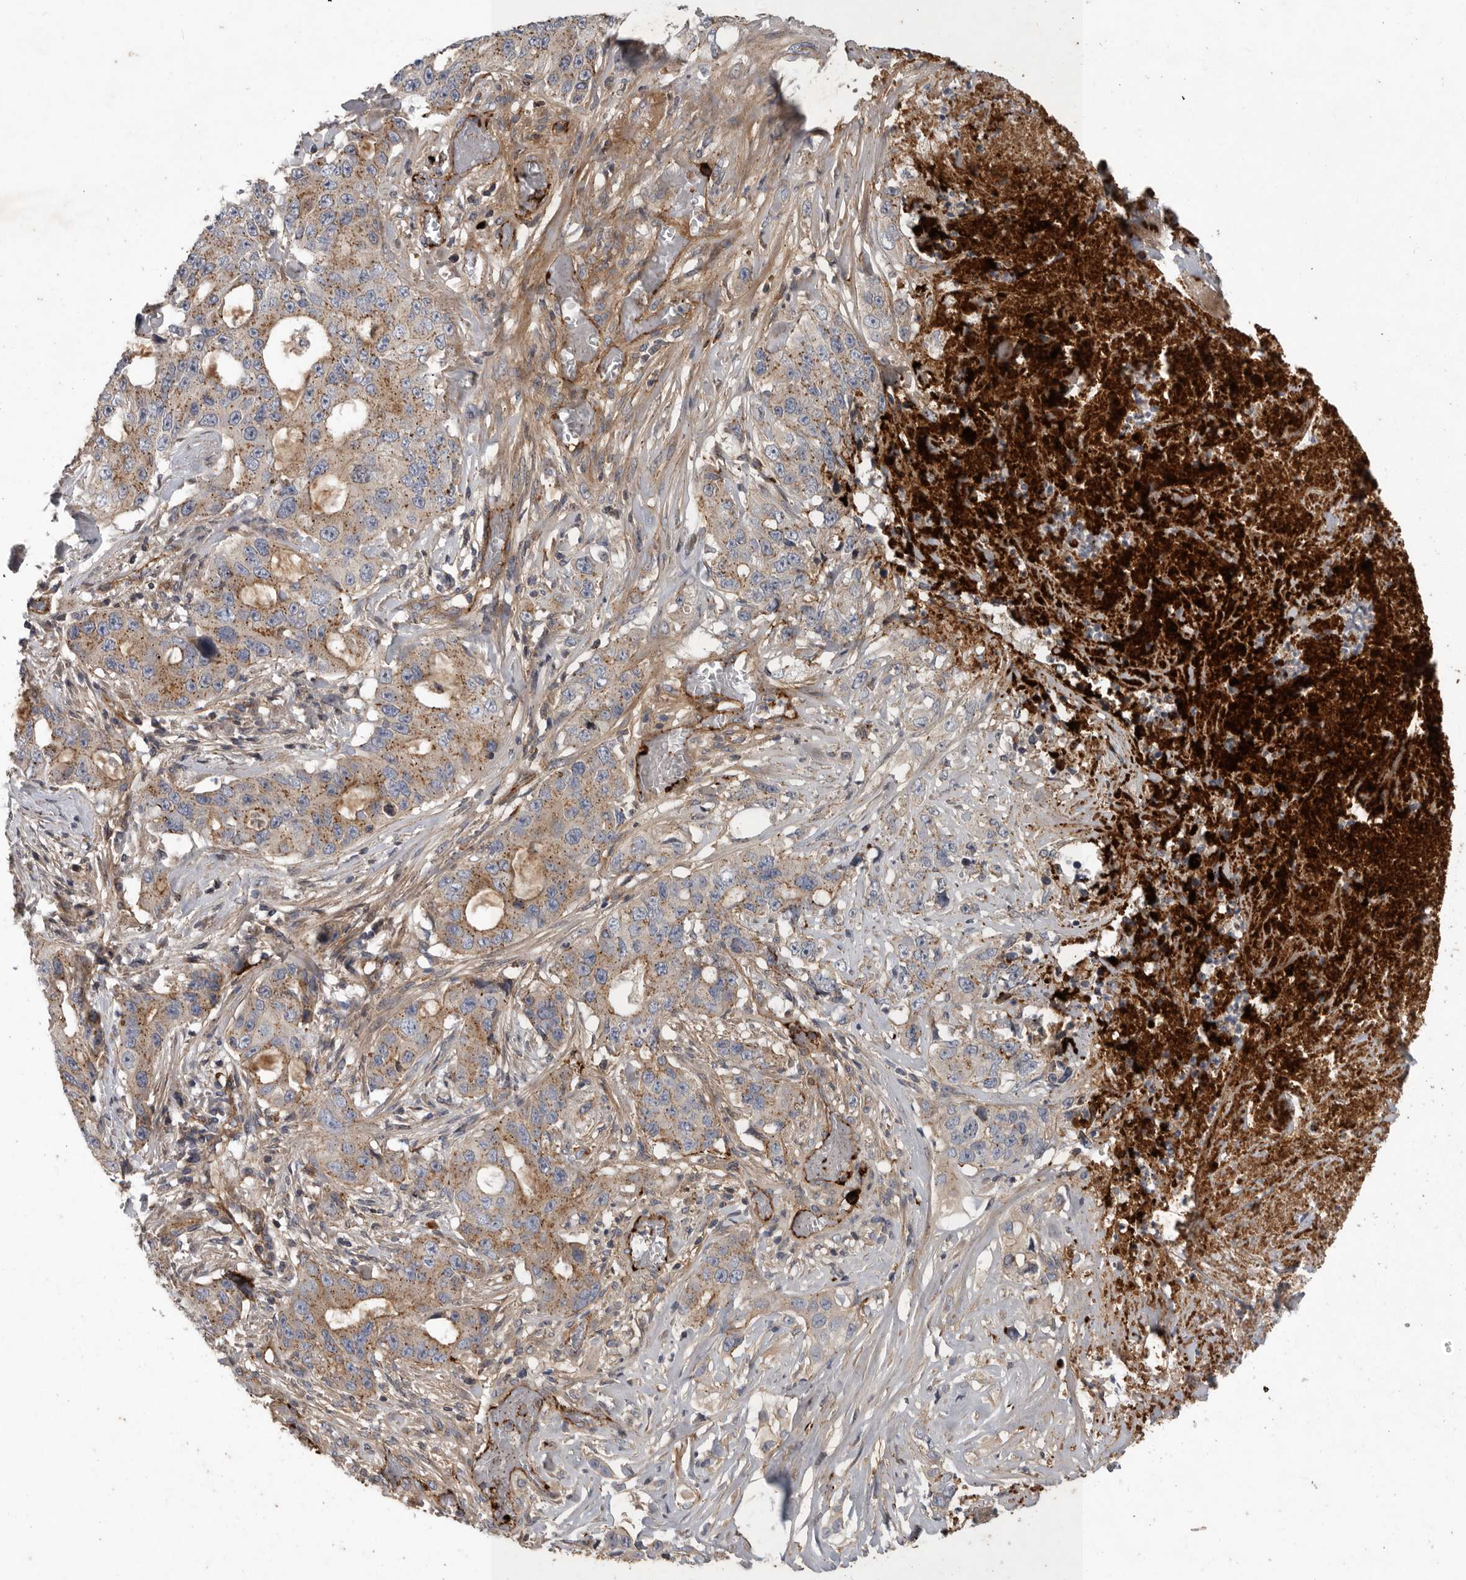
{"staining": {"intensity": "moderate", "quantity": ">75%", "location": "cytoplasmic/membranous"}, "tissue": "lung cancer", "cell_type": "Tumor cells", "image_type": "cancer", "snomed": [{"axis": "morphology", "description": "Adenocarcinoma, NOS"}, {"axis": "topography", "description": "Lung"}], "caption": "Lung adenocarcinoma tissue displays moderate cytoplasmic/membranous staining in about >75% of tumor cells The staining is performed using DAB (3,3'-diaminobenzidine) brown chromogen to label protein expression. The nuclei are counter-stained blue using hematoxylin.", "gene": "MLPH", "patient": {"sex": "female", "age": 51}}